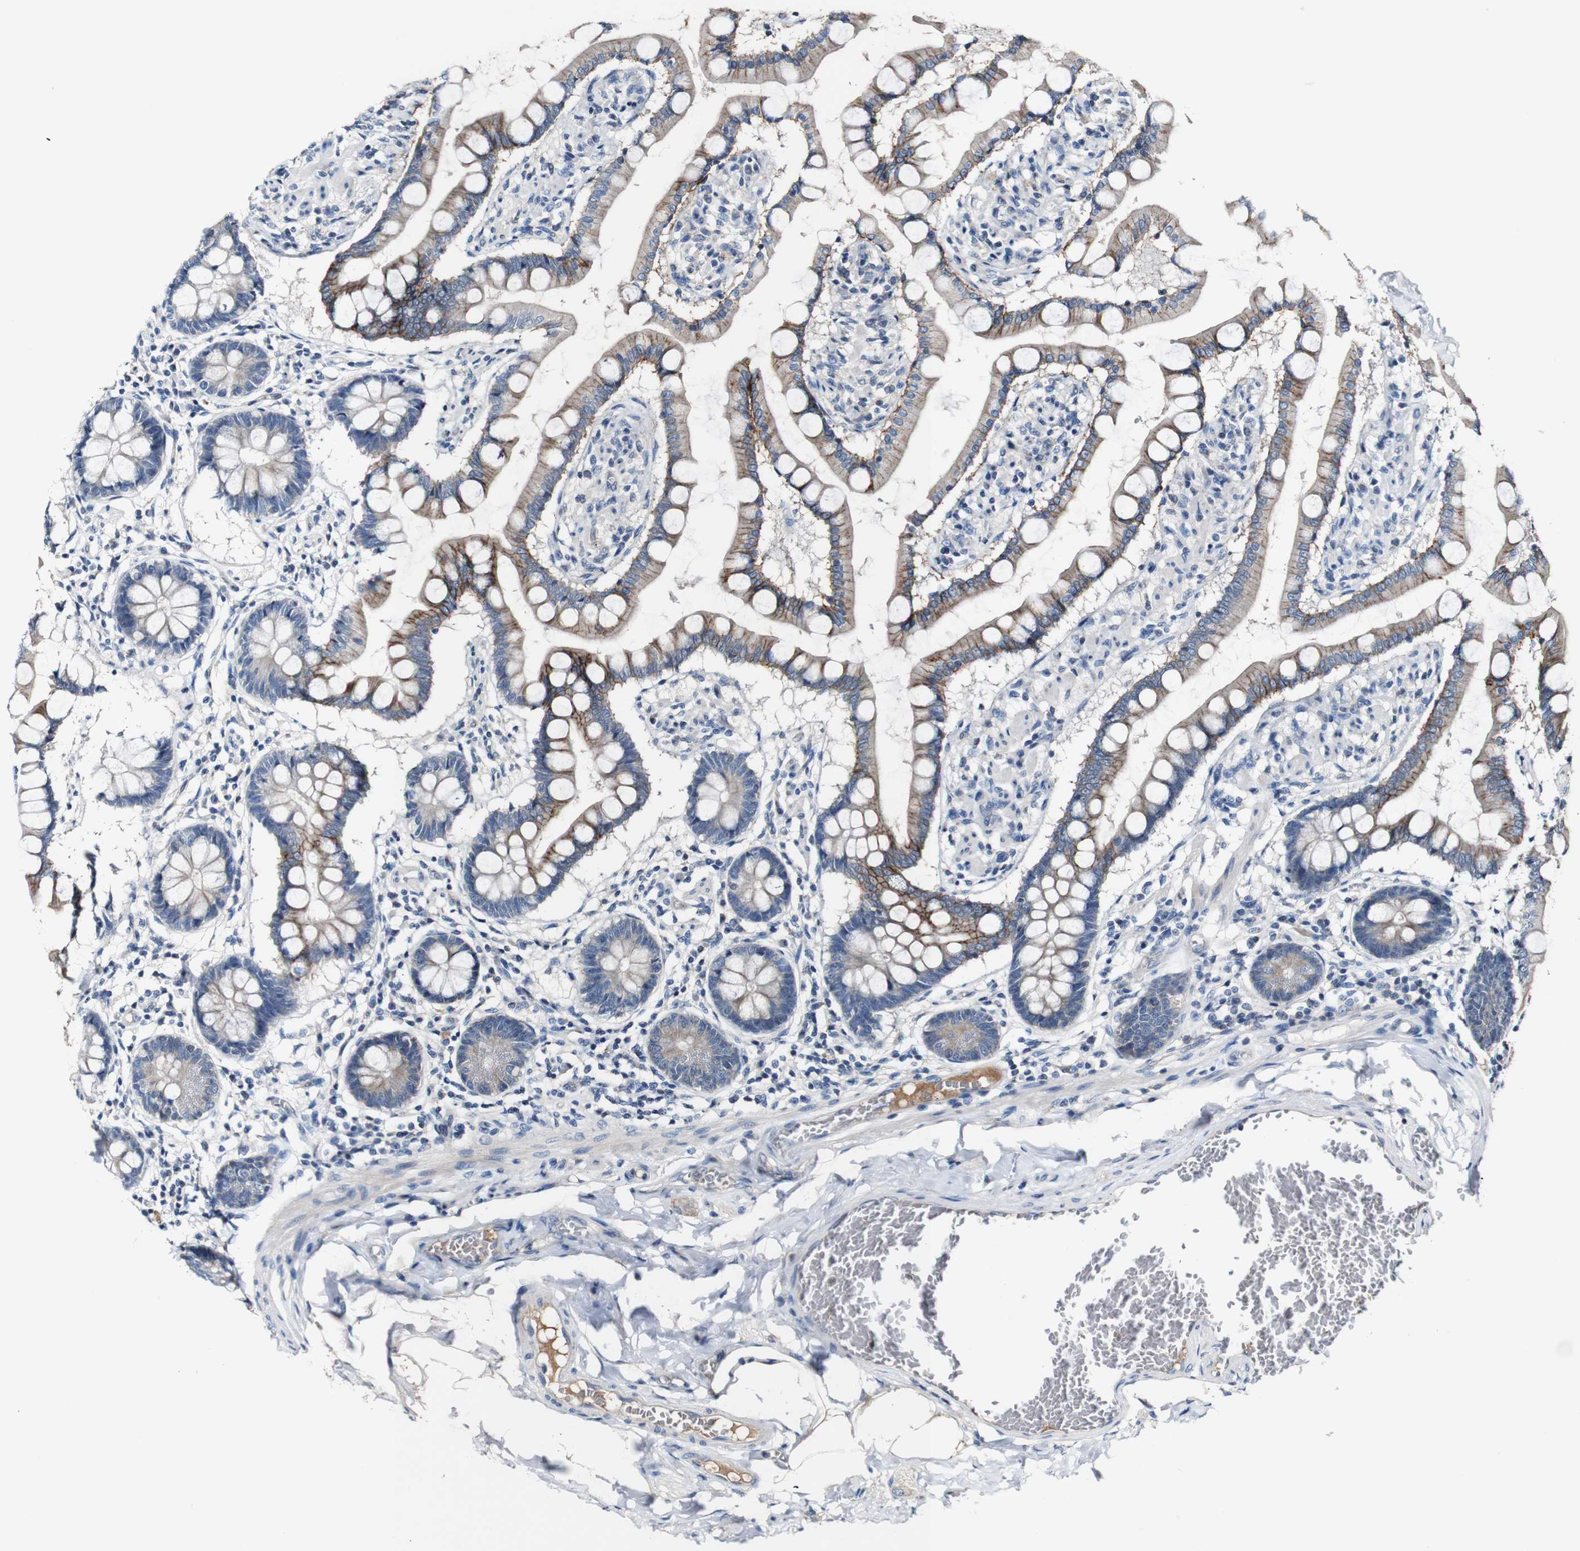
{"staining": {"intensity": "moderate", "quantity": "25%-75%", "location": "cytoplasmic/membranous"}, "tissue": "small intestine", "cell_type": "Glandular cells", "image_type": "normal", "snomed": [{"axis": "morphology", "description": "Normal tissue, NOS"}, {"axis": "topography", "description": "Small intestine"}], "caption": "Moderate cytoplasmic/membranous expression for a protein is appreciated in approximately 25%-75% of glandular cells of benign small intestine using immunohistochemistry.", "gene": "GRAMD1A", "patient": {"sex": "male", "age": 41}}